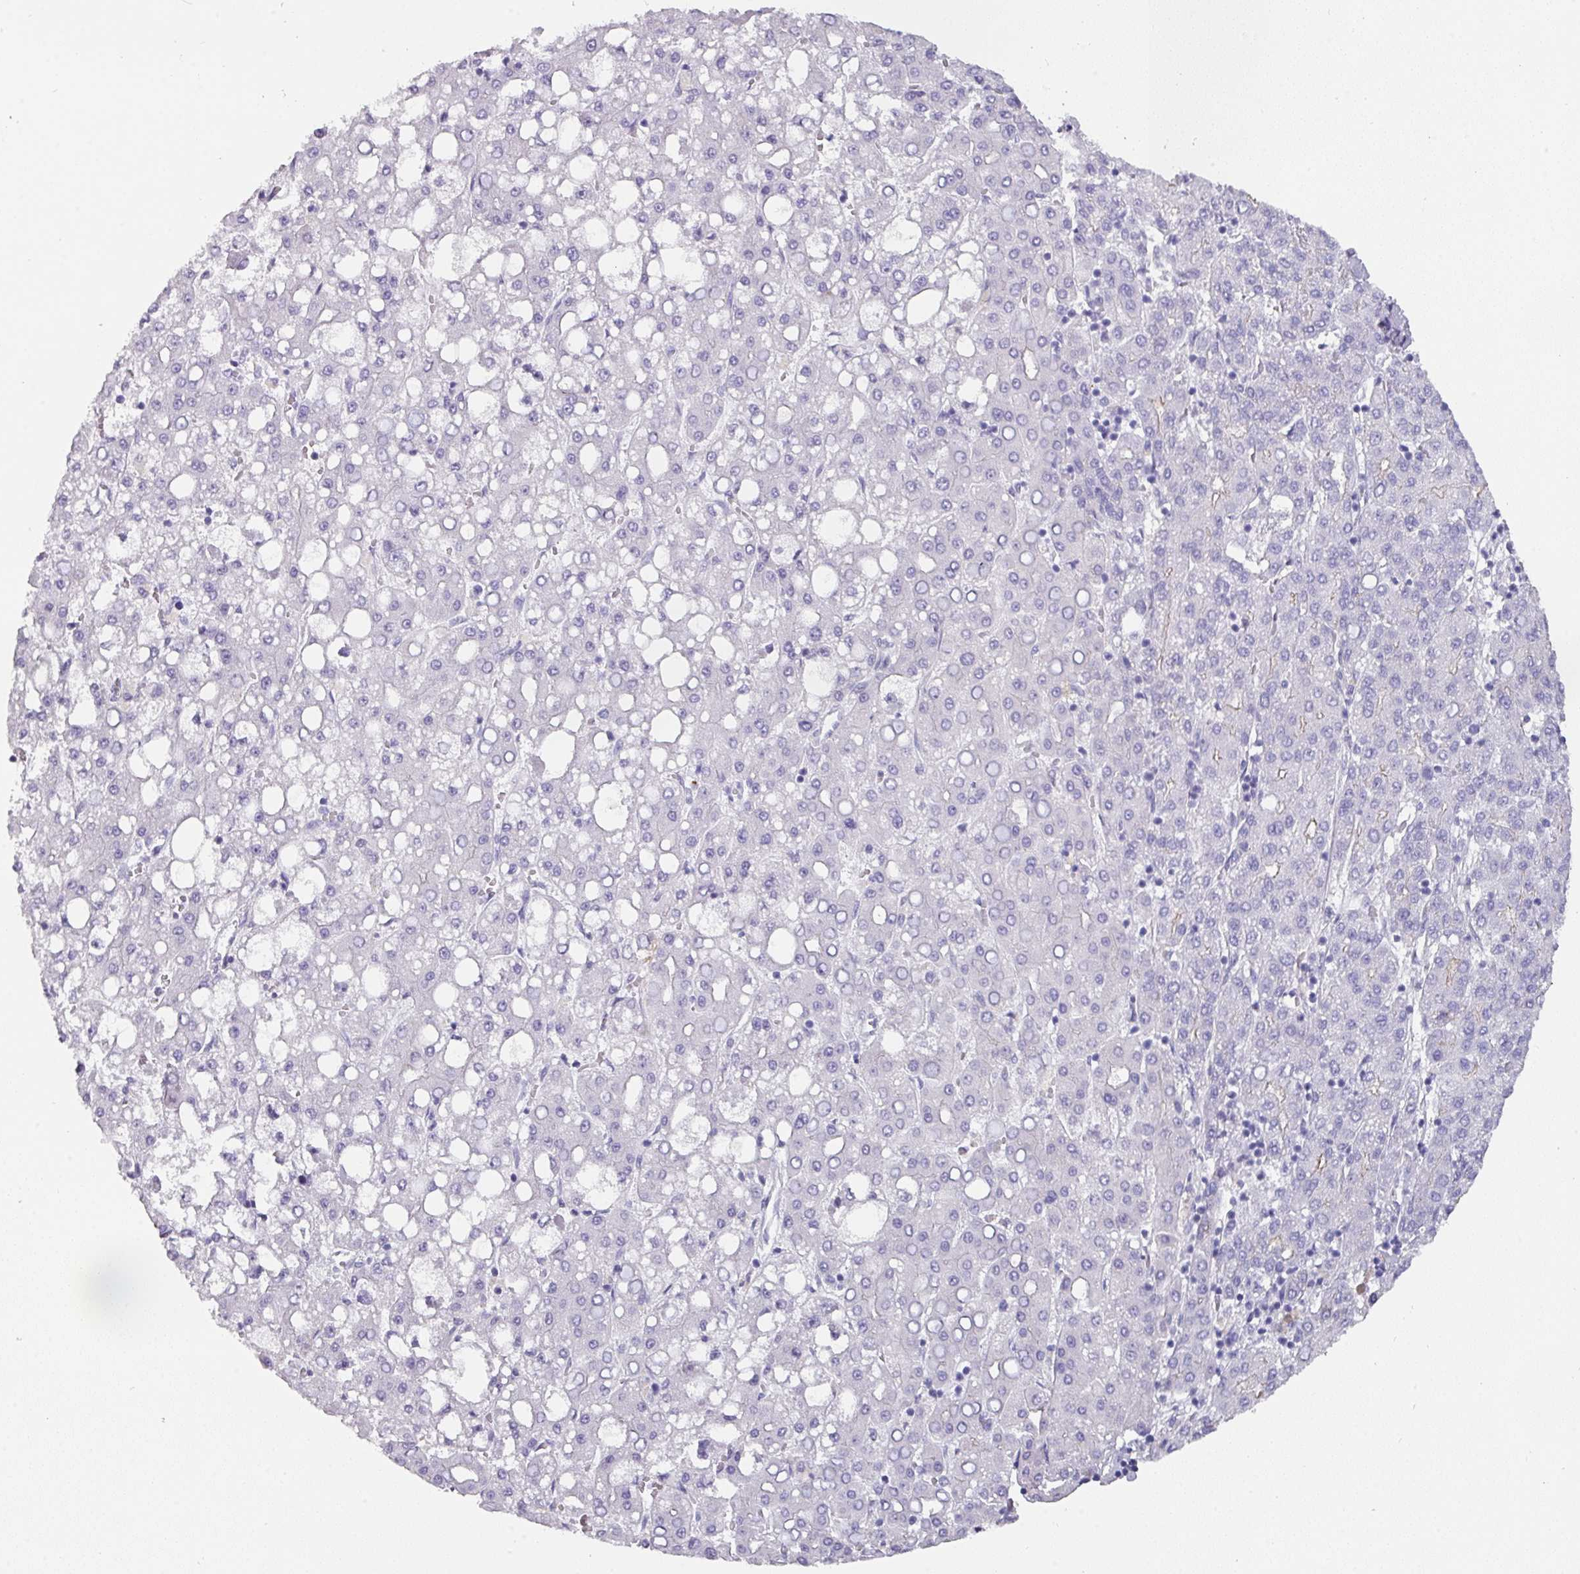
{"staining": {"intensity": "negative", "quantity": "none", "location": "none"}, "tissue": "liver cancer", "cell_type": "Tumor cells", "image_type": "cancer", "snomed": [{"axis": "morphology", "description": "Carcinoma, Hepatocellular, NOS"}, {"axis": "topography", "description": "Liver"}], "caption": "IHC micrograph of liver hepatocellular carcinoma stained for a protein (brown), which demonstrates no positivity in tumor cells.", "gene": "ANKRD29", "patient": {"sex": "male", "age": 65}}